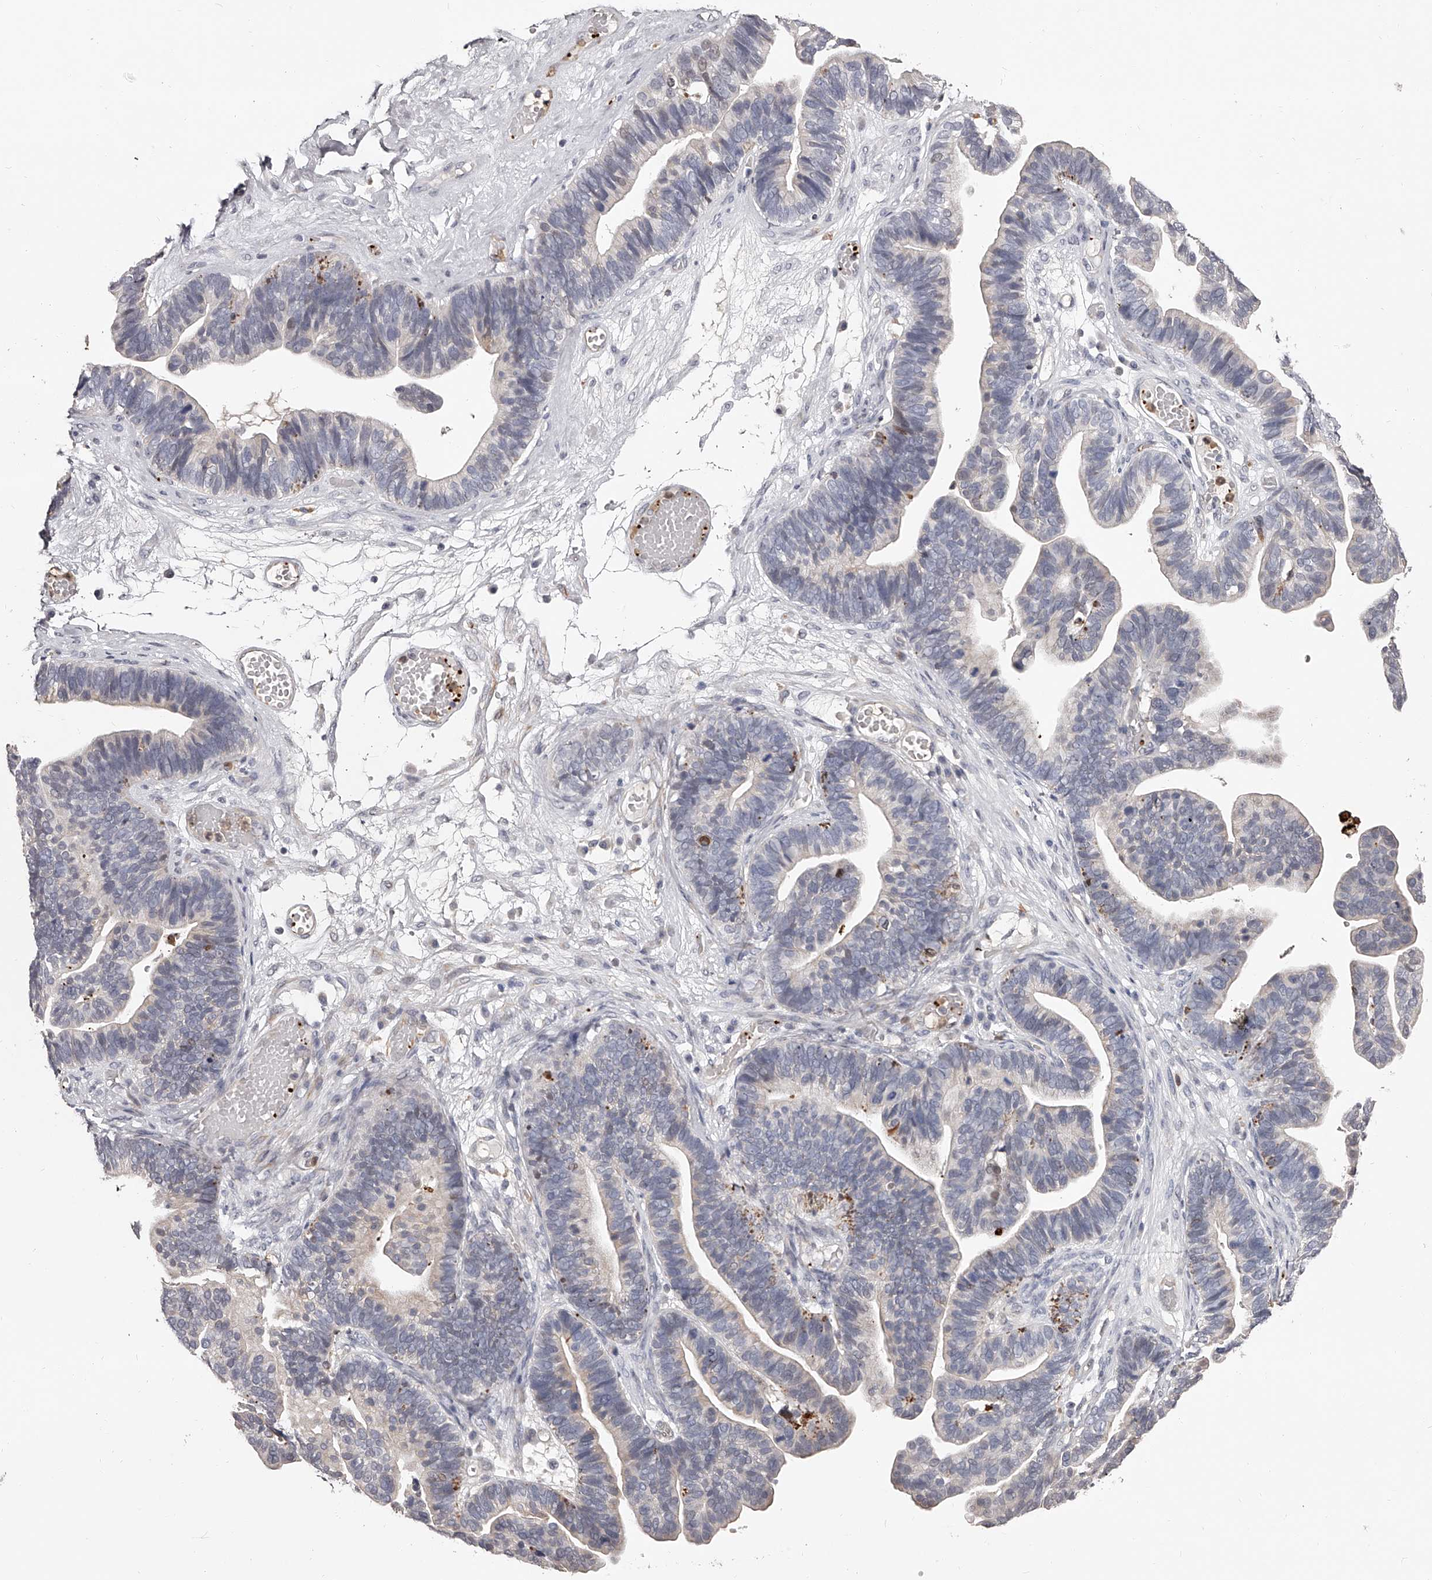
{"staining": {"intensity": "negative", "quantity": "none", "location": "none"}, "tissue": "ovarian cancer", "cell_type": "Tumor cells", "image_type": "cancer", "snomed": [{"axis": "morphology", "description": "Cystadenocarcinoma, serous, NOS"}, {"axis": "topography", "description": "Ovary"}], "caption": "There is no significant staining in tumor cells of ovarian serous cystadenocarcinoma.", "gene": "URGCP", "patient": {"sex": "female", "age": 56}}